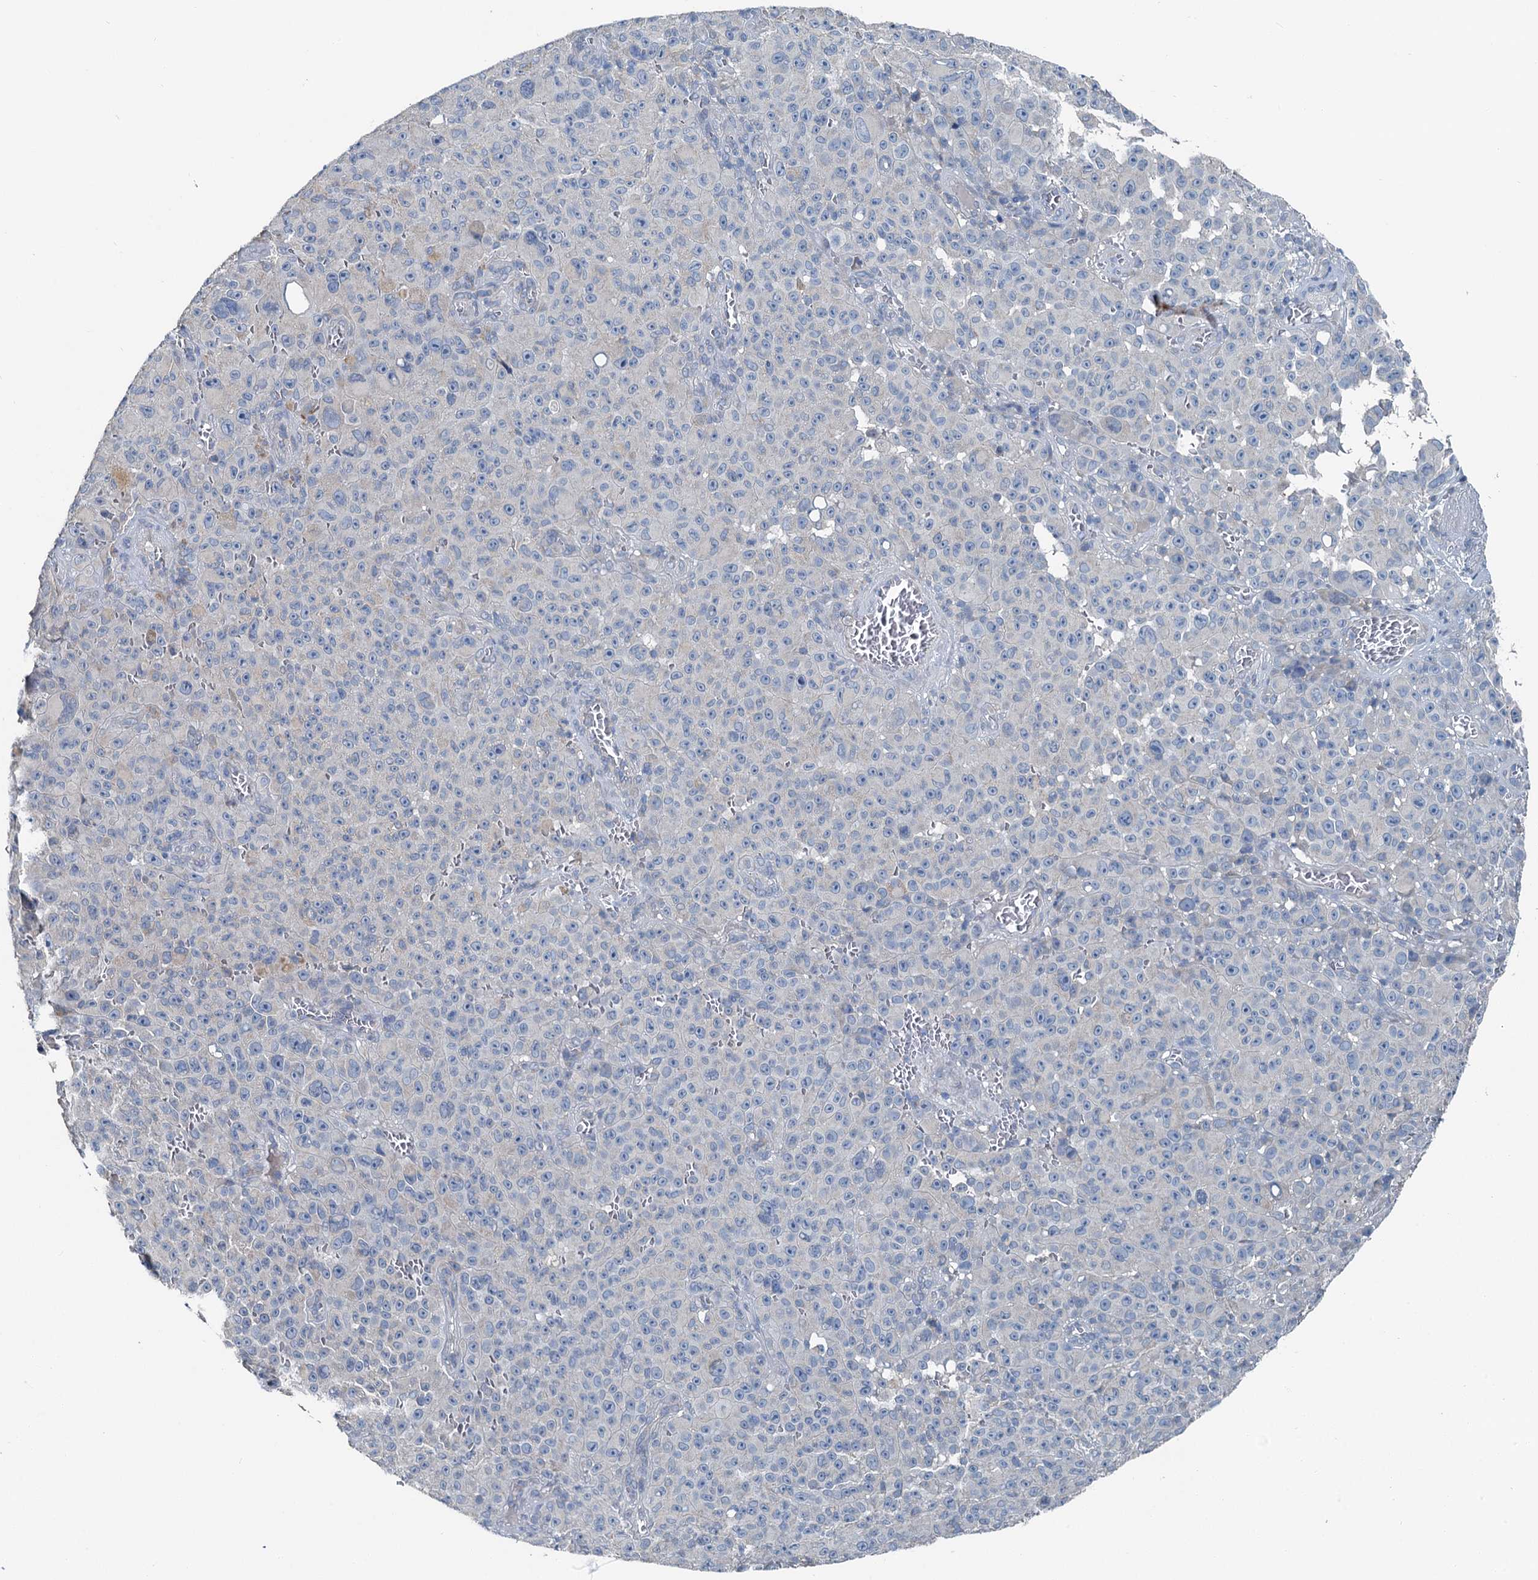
{"staining": {"intensity": "negative", "quantity": "none", "location": "none"}, "tissue": "melanoma", "cell_type": "Tumor cells", "image_type": "cancer", "snomed": [{"axis": "morphology", "description": "Malignant melanoma, NOS"}, {"axis": "topography", "description": "Skin"}], "caption": "Tumor cells show no significant expression in malignant melanoma. (Brightfield microscopy of DAB IHC at high magnification).", "gene": "C6orf120", "patient": {"sex": "female", "age": 82}}